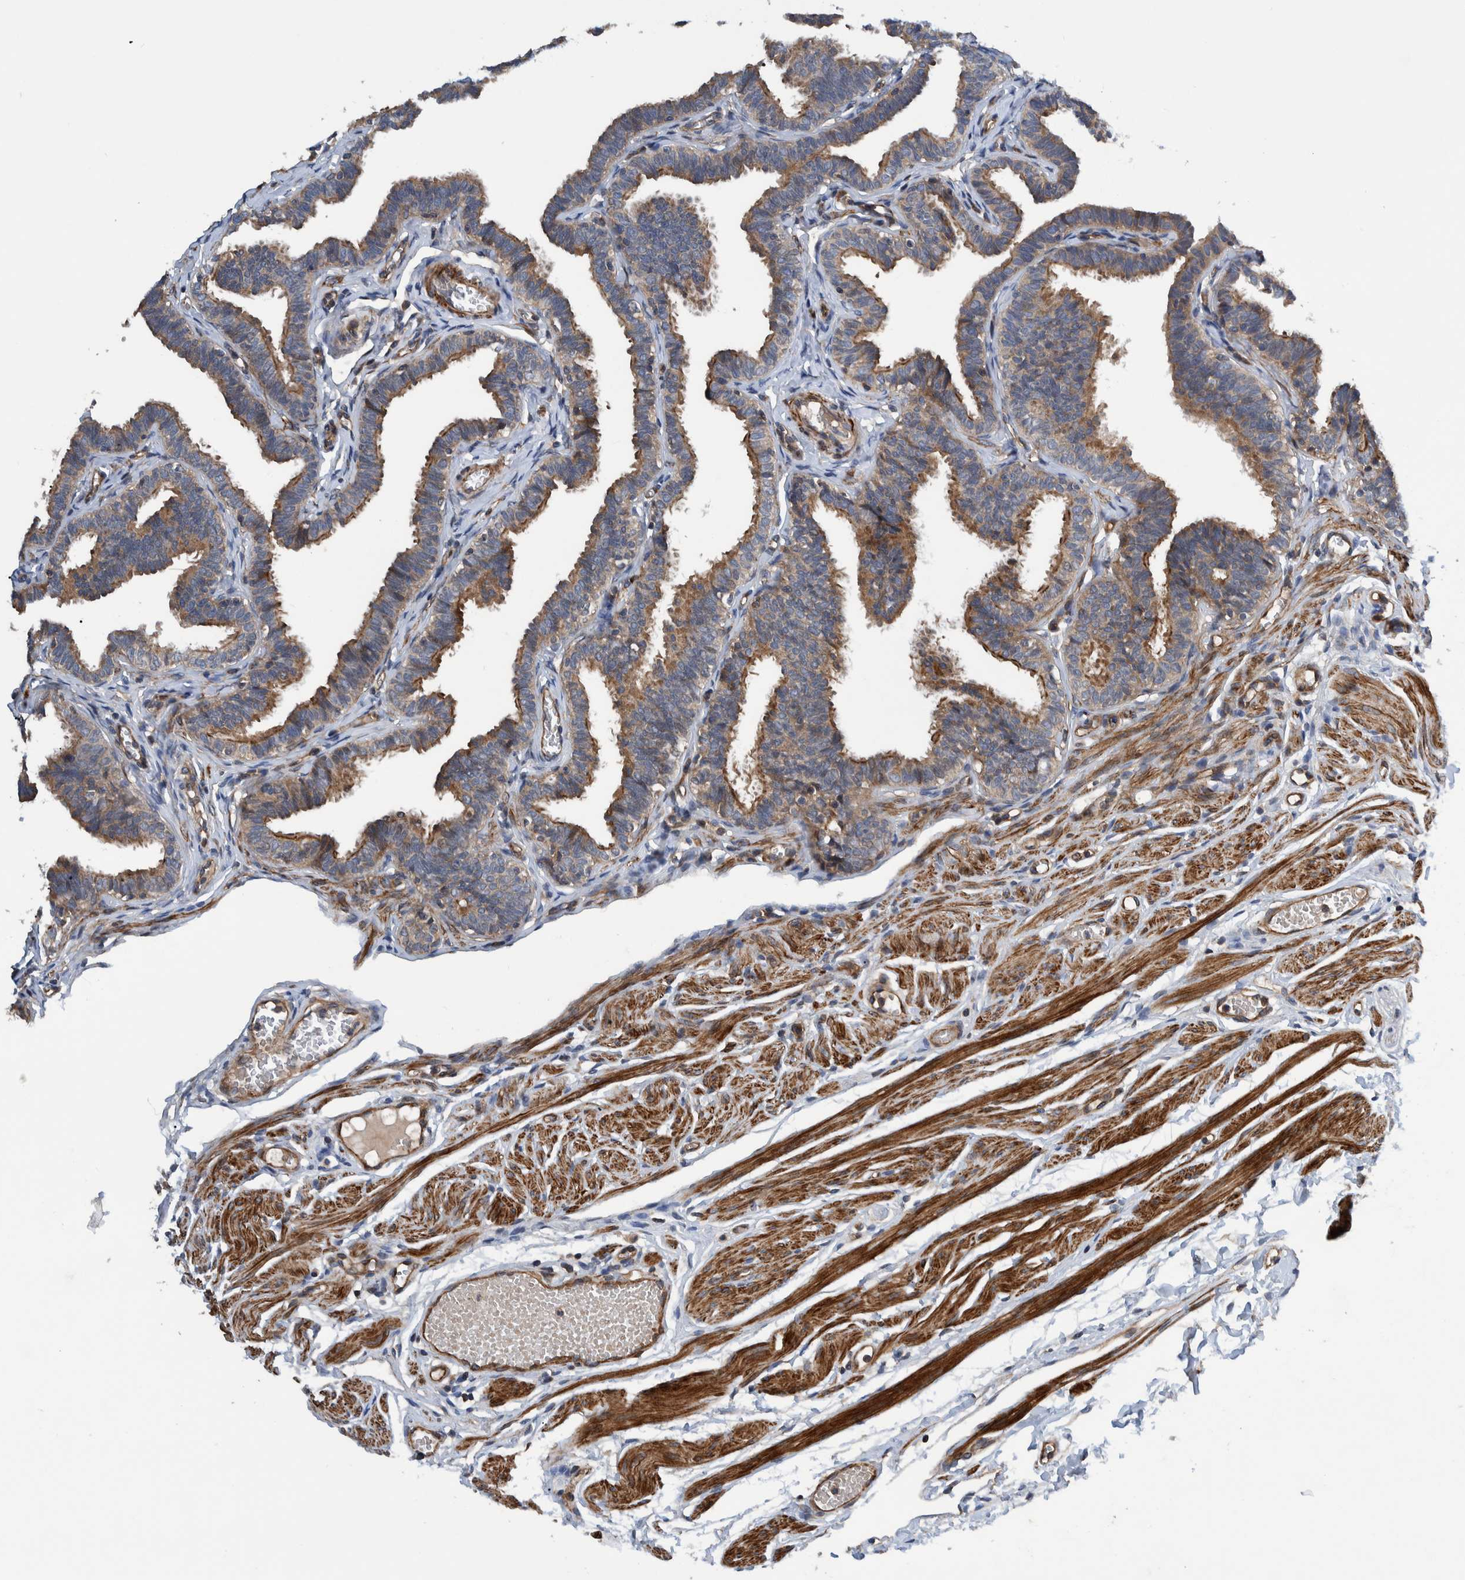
{"staining": {"intensity": "moderate", "quantity": ">75%", "location": "cytoplasmic/membranous"}, "tissue": "fallopian tube", "cell_type": "Glandular cells", "image_type": "normal", "snomed": [{"axis": "morphology", "description": "Normal tissue, NOS"}, {"axis": "topography", "description": "Fallopian tube"}, {"axis": "topography", "description": "Ovary"}], "caption": "Brown immunohistochemical staining in normal fallopian tube reveals moderate cytoplasmic/membranous staining in about >75% of glandular cells. (DAB (3,3'-diaminobenzidine) IHC with brightfield microscopy, high magnification).", "gene": "GRPEL2", "patient": {"sex": "female", "age": 23}}